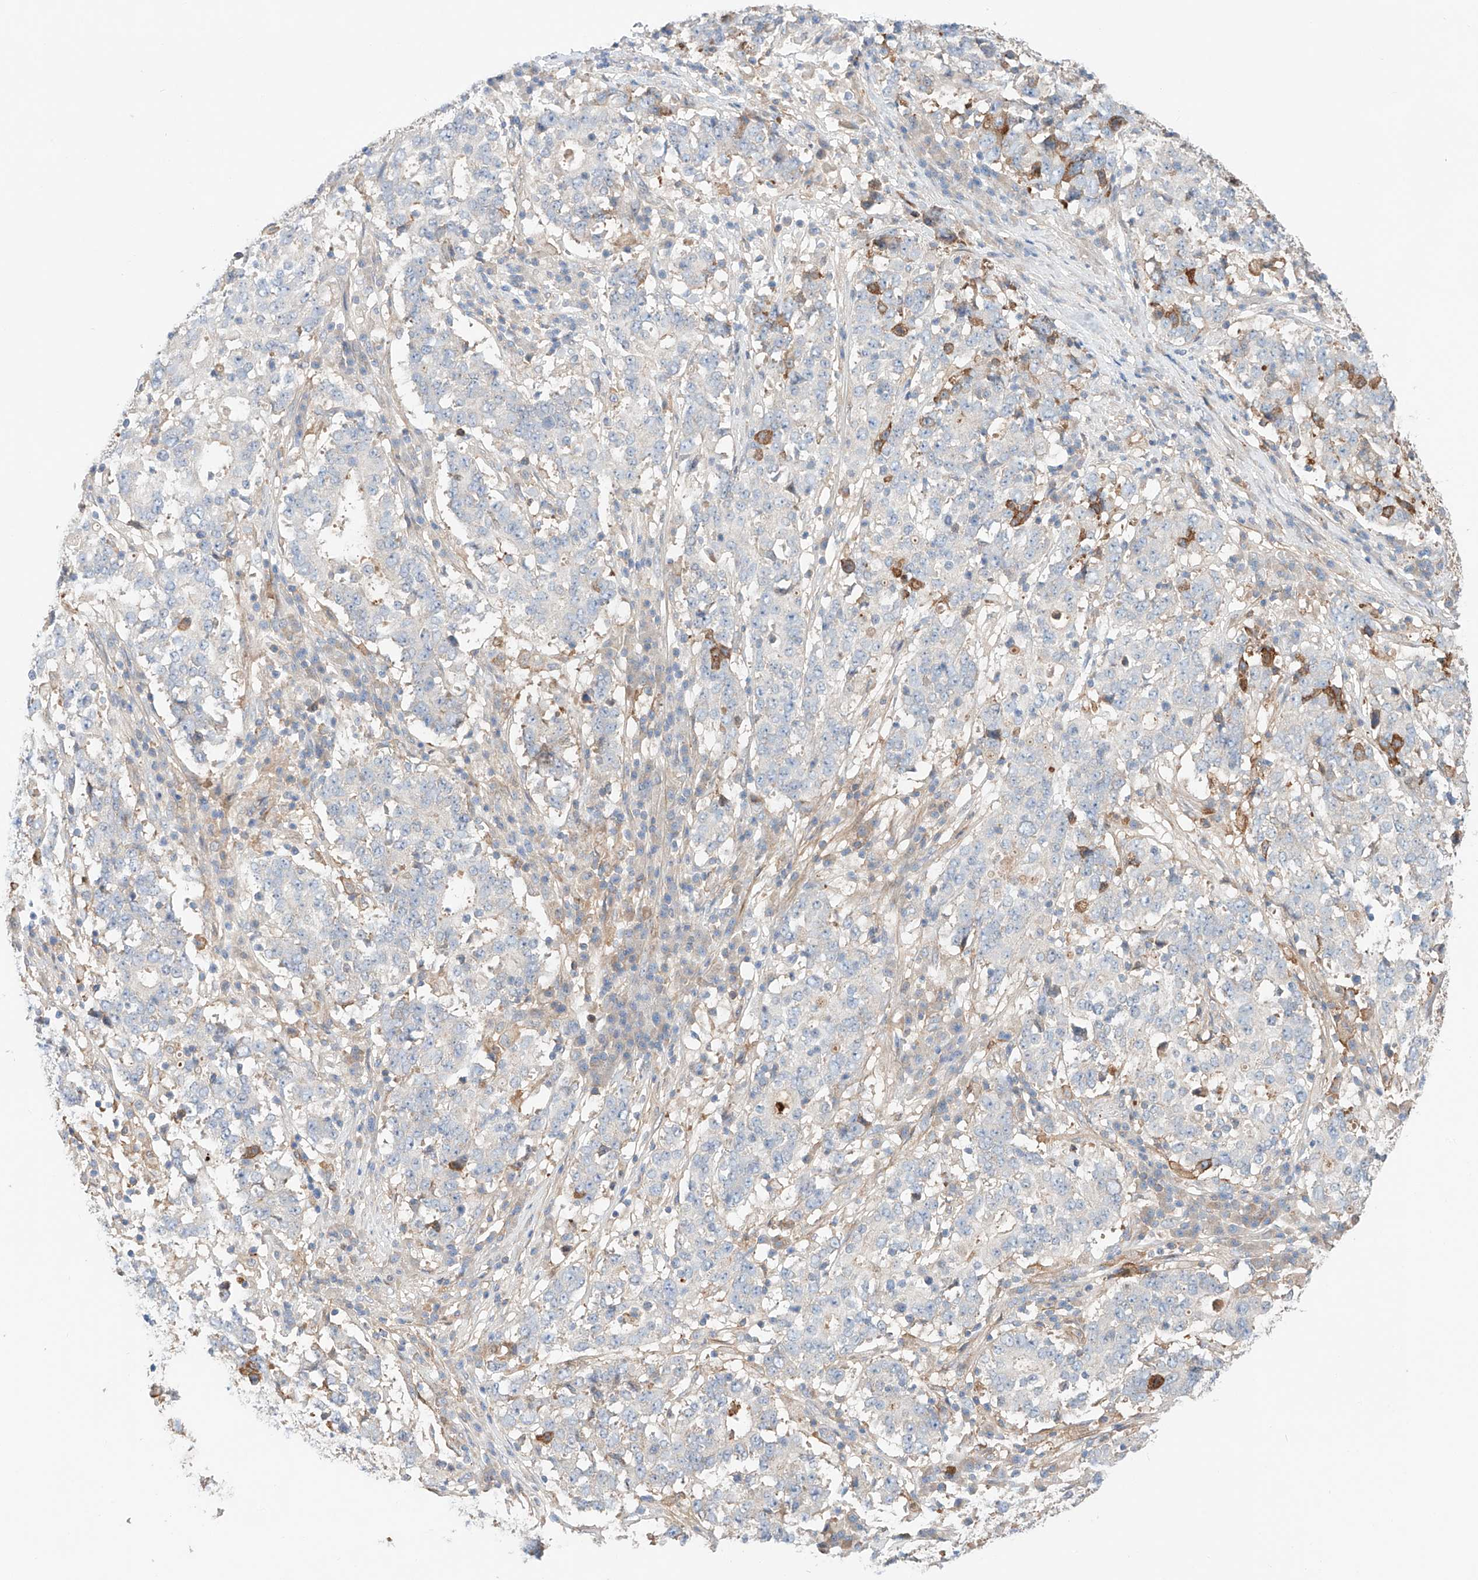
{"staining": {"intensity": "negative", "quantity": "none", "location": "none"}, "tissue": "stomach cancer", "cell_type": "Tumor cells", "image_type": "cancer", "snomed": [{"axis": "morphology", "description": "Adenocarcinoma, NOS"}, {"axis": "topography", "description": "Stomach"}], "caption": "There is no significant positivity in tumor cells of stomach adenocarcinoma.", "gene": "PGGT1B", "patient": {"sex": "male", "age": 59}}